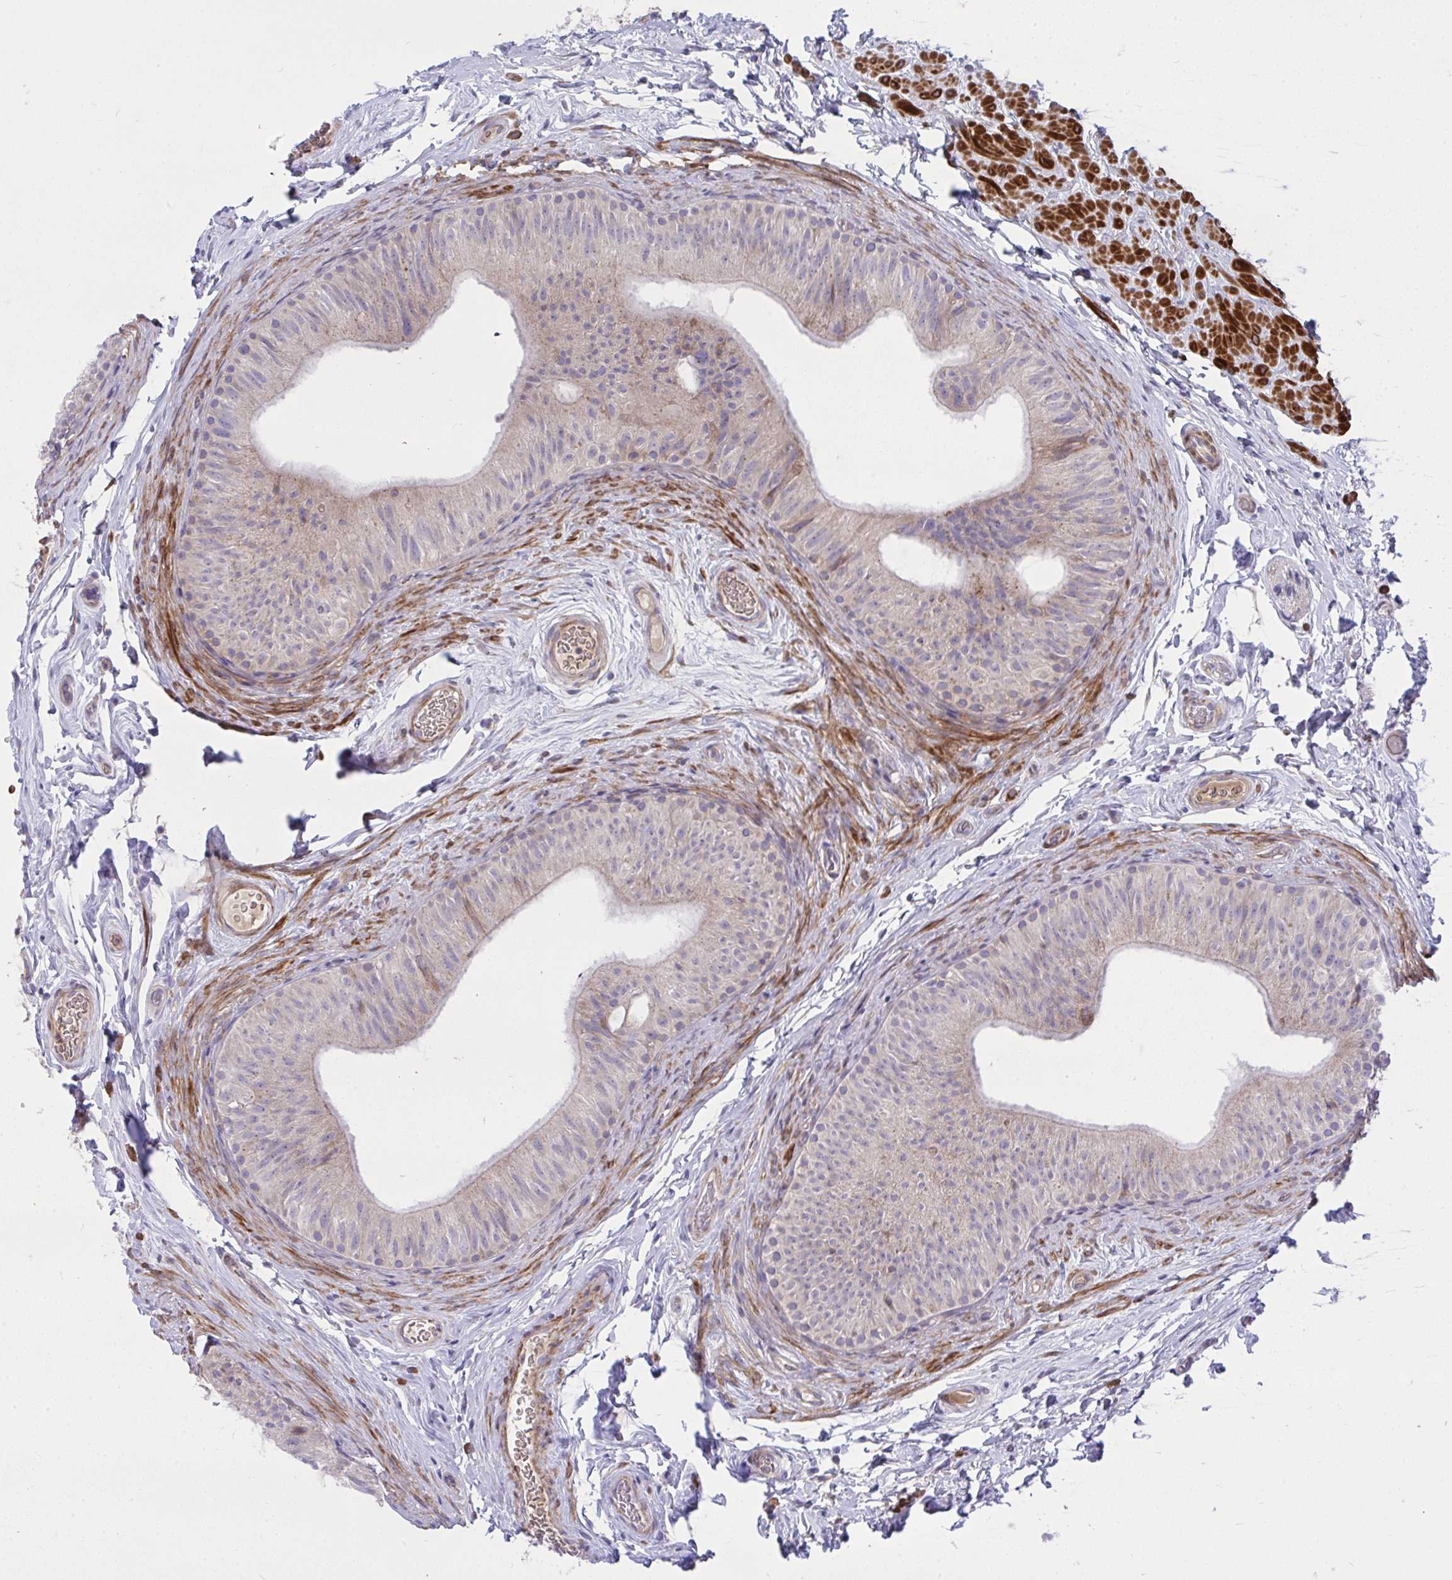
{"staining": {"intensity": "weak", "quantity": "25%-75%", "location": "cytoplasmic/membranous"}, "tissue": "epididymis", "cell_type": "Glandular cells", "image_type": "normal", "snomed": [{"axis": "morphology", "description": "Normal tissue, NOS"}, {"axis": "topography", "description": "Epididymis, spermatic cord, NOS"}, {"axis": "topography", "description": "Epididymis"}], "caption": "This photomicrograph shows immunohistochemistry staining of unremarkable human epididymis, with low weak cytoplasmic/membranous expression in about 25%-75% of glandular cells.", "gene": "PIGZ", "patient": {"sex": "male", "age": 31}}